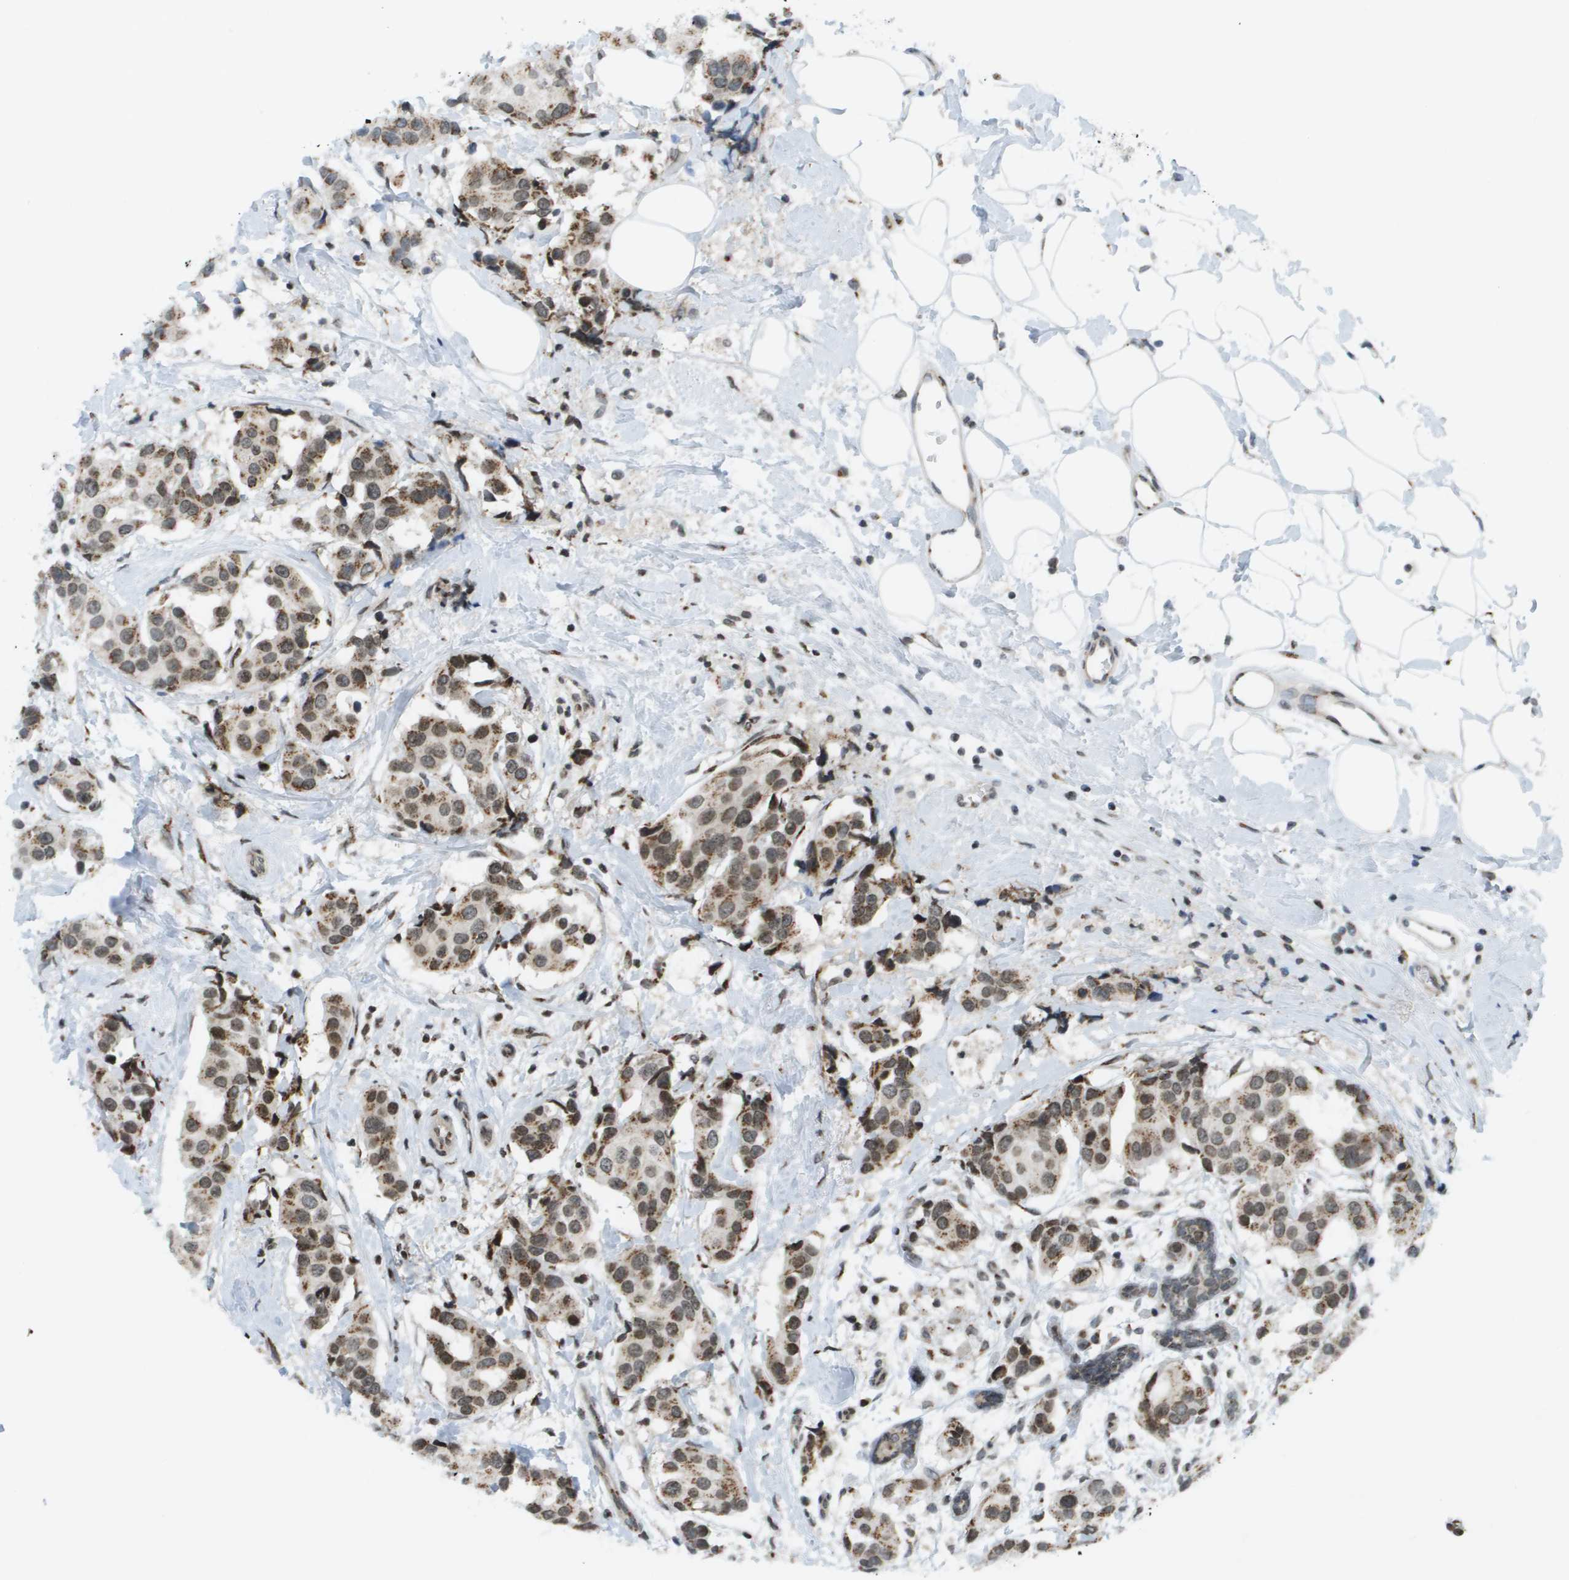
{"staining": {"intensity": "moderate", "quantity": ">75%", "location": "cytoplasmic/membranous,nuclear"}, "tissue": "breast cancer", "cell_type": "Tumor cells", "image_type": "cancer", "snomed": [{"axis": "morphology", "description": "Normal tissue, NOS"}, {"axis": "morphology", "description": "Duct carcinoma"}, {"axis": "topography", "description": "Breast"}], "caption": "IHC (DAB) staining of human breast cancer (invasive ductal carcinoma) reveals moderate cytoplasmic/membranous and nuclear protein positivity in approximately >75% of tumor cells.", "gene": "EVC", "patient": {"sex": "female", "age": 39}}